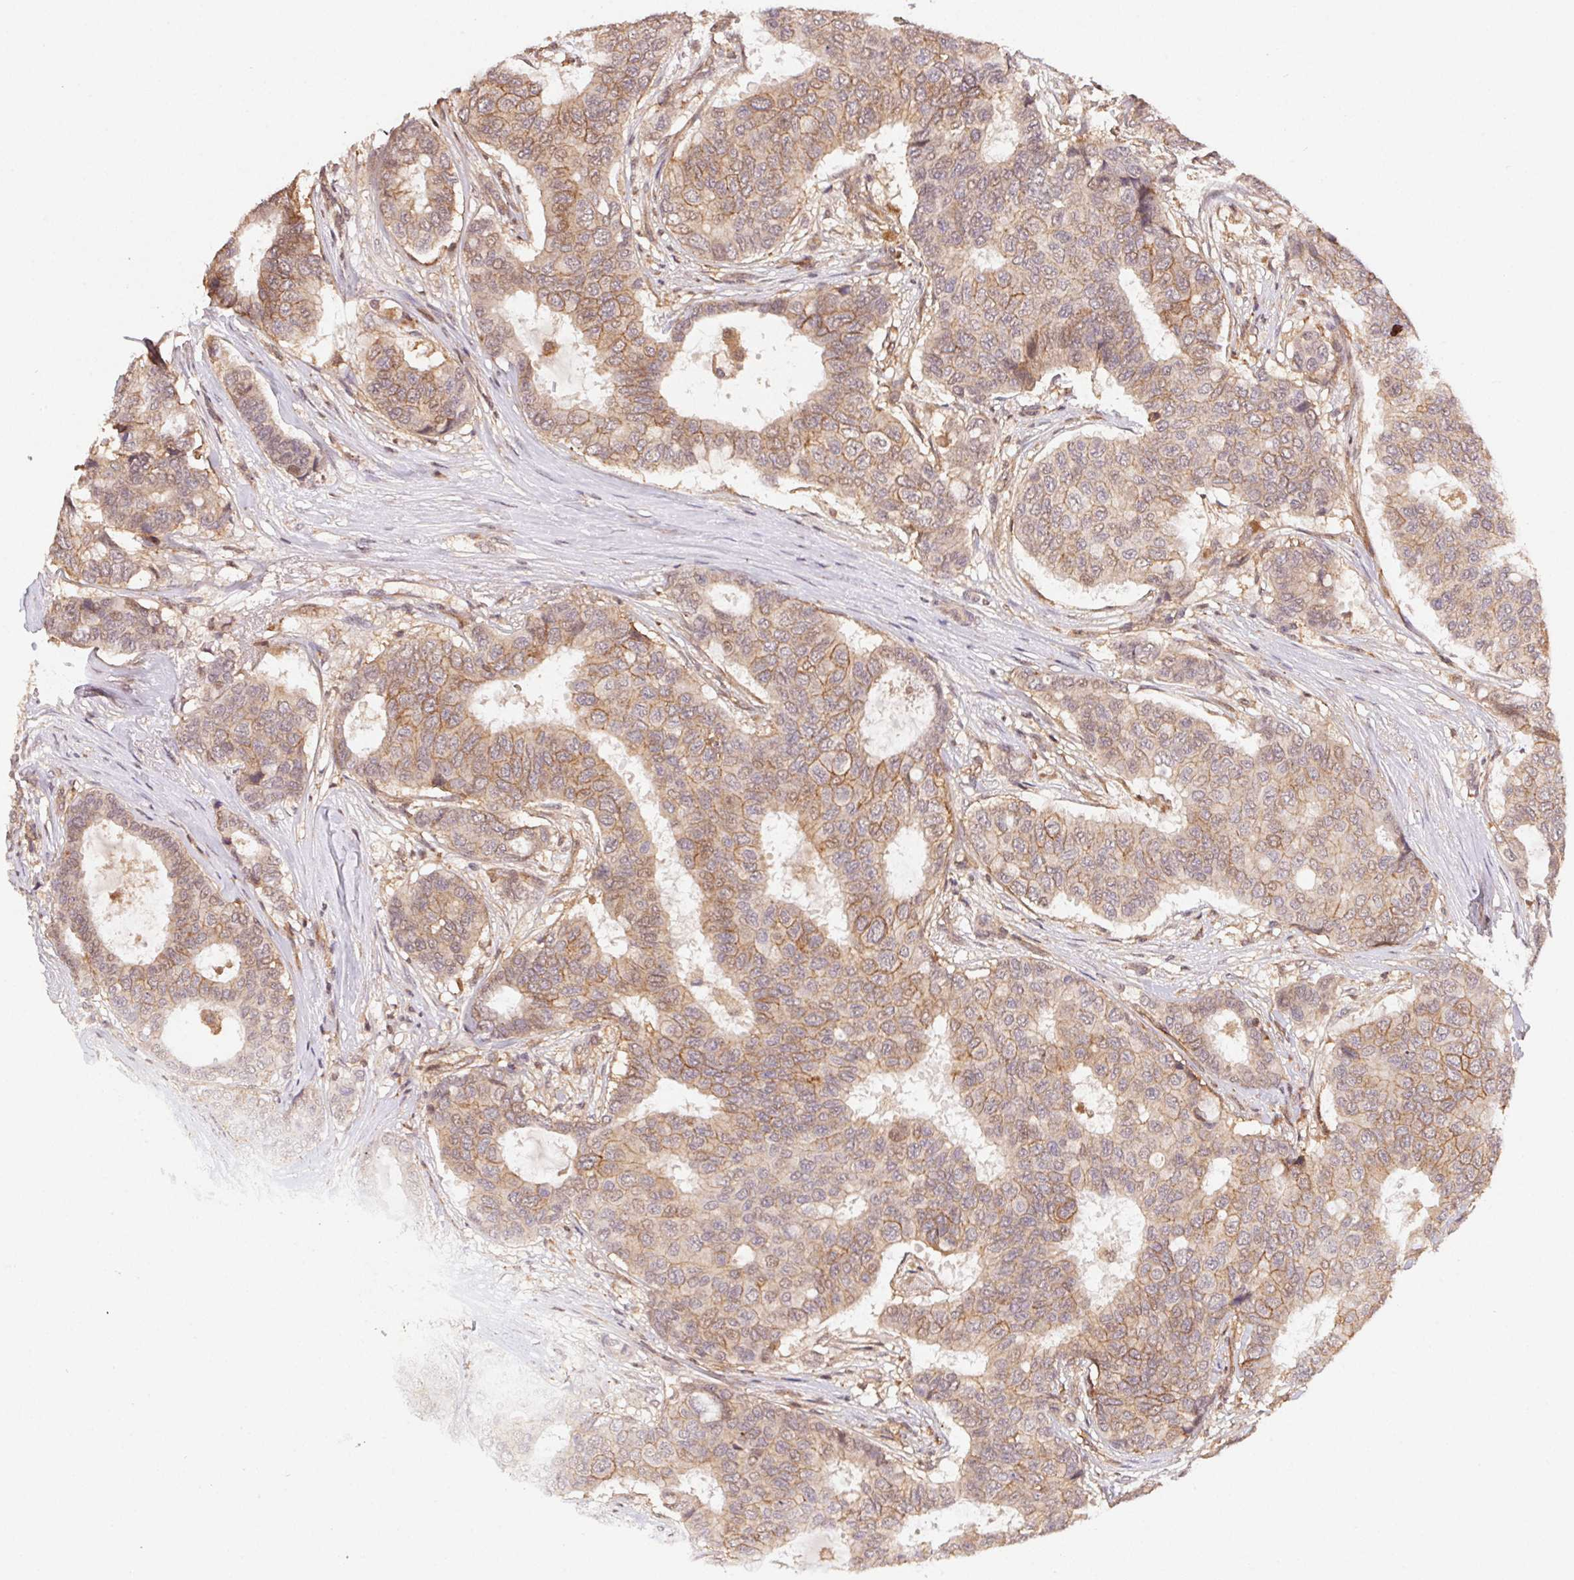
{"staining": {"intensity": "moderate", "quantity": ">75%", "location": "cytoplasmic/membranous"}, "tissue": "breast cancer", "cell_type": "Tumor cells", "image_type": "cancer", "snomed": [{"axis": "morphology", "description": "Duct carcinoma"}, {"axis": "topography", "description": "Breast"}], "caption": "Breast cancer stained with DAB IHC shows medium levels of moderate cytoplasmic/membranous staining in about >75% of tumor cells.", "gene": "SLC52A2", "patient": {"sex": "female", "age": 75}}